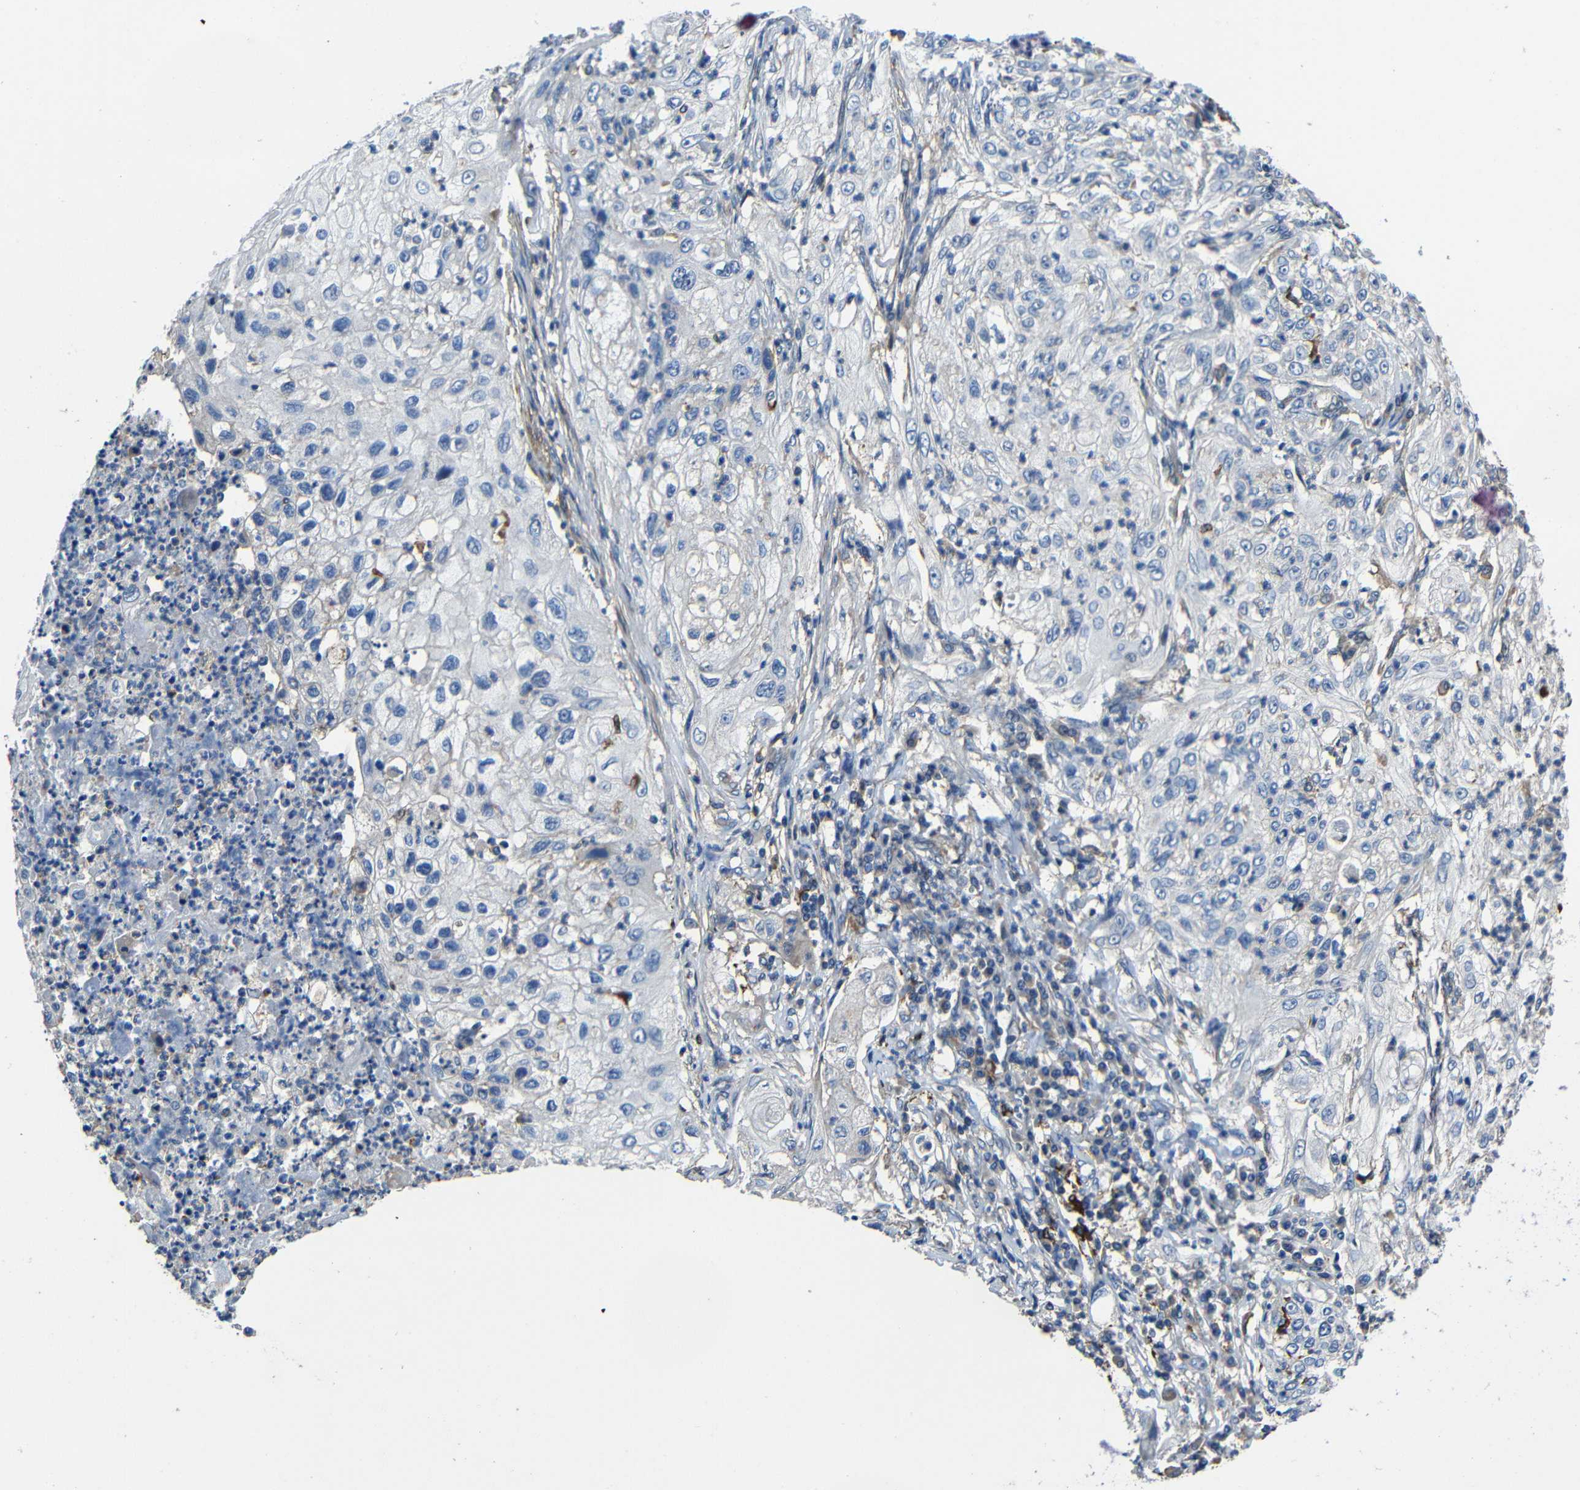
{"staining": {"intensity": "negative", "quantity": "none", "location": "none"}, "tissue": "lung cancer", "cell_type": "Tumor cells", "image_type": "cancer", "snomed": [{"axis": "morphology", "description": "Inflammation, NOS"}, {"axis": "morphology", "description": "Squamous cell carcinoma, NOS"}, {"axis": "topography", "description": "Lymph node"}, {"axis": "topography", "description": "Soft tissue"}, {"axis": "topography", "description": "Lung"}], "caption": "Histopathology image shows no protein positivity in tumor cells of lung squamous cell carcinoma tissue.", "gene": "GDI1", "patient": {"sex": "male", "age": 66}}